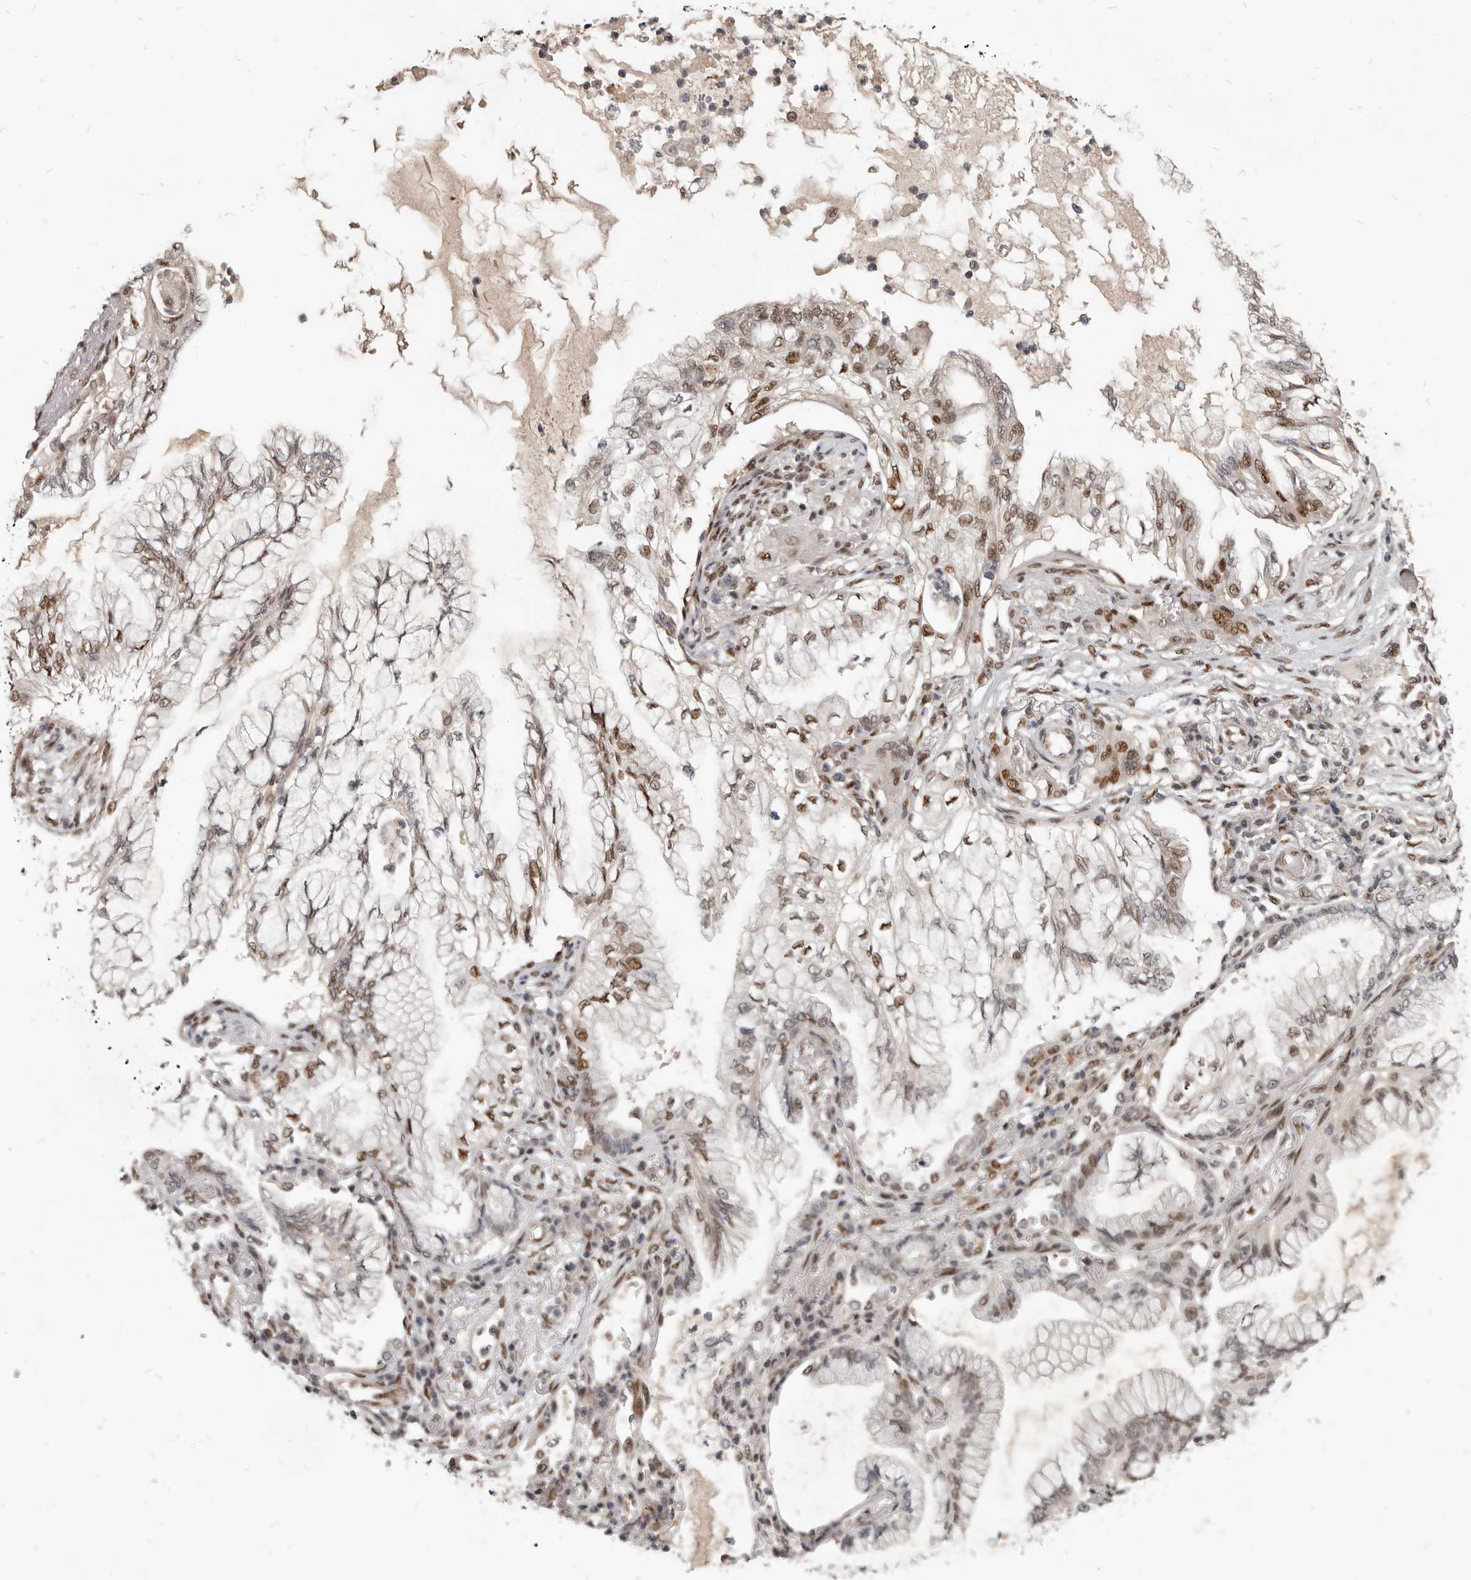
{"staining": {"intensity": "moderate", "quantity": "<25%", "location": "nuclear"}, "tissue": "lung cancer", "cell_type": "Tumor cells", "image_type": "cancer", "snomed": [{"axis": "morphology", "description": "Adenocarcinoma, NOS"}, {"axis": "topography", "description": "Lung"}], "caption": "Human adenocarcinoma (lung) stained with a protein marker displays moderate staining in tumor cells.", "gene": "ATF5", "patient": {"sex": "female", "age": 70}}